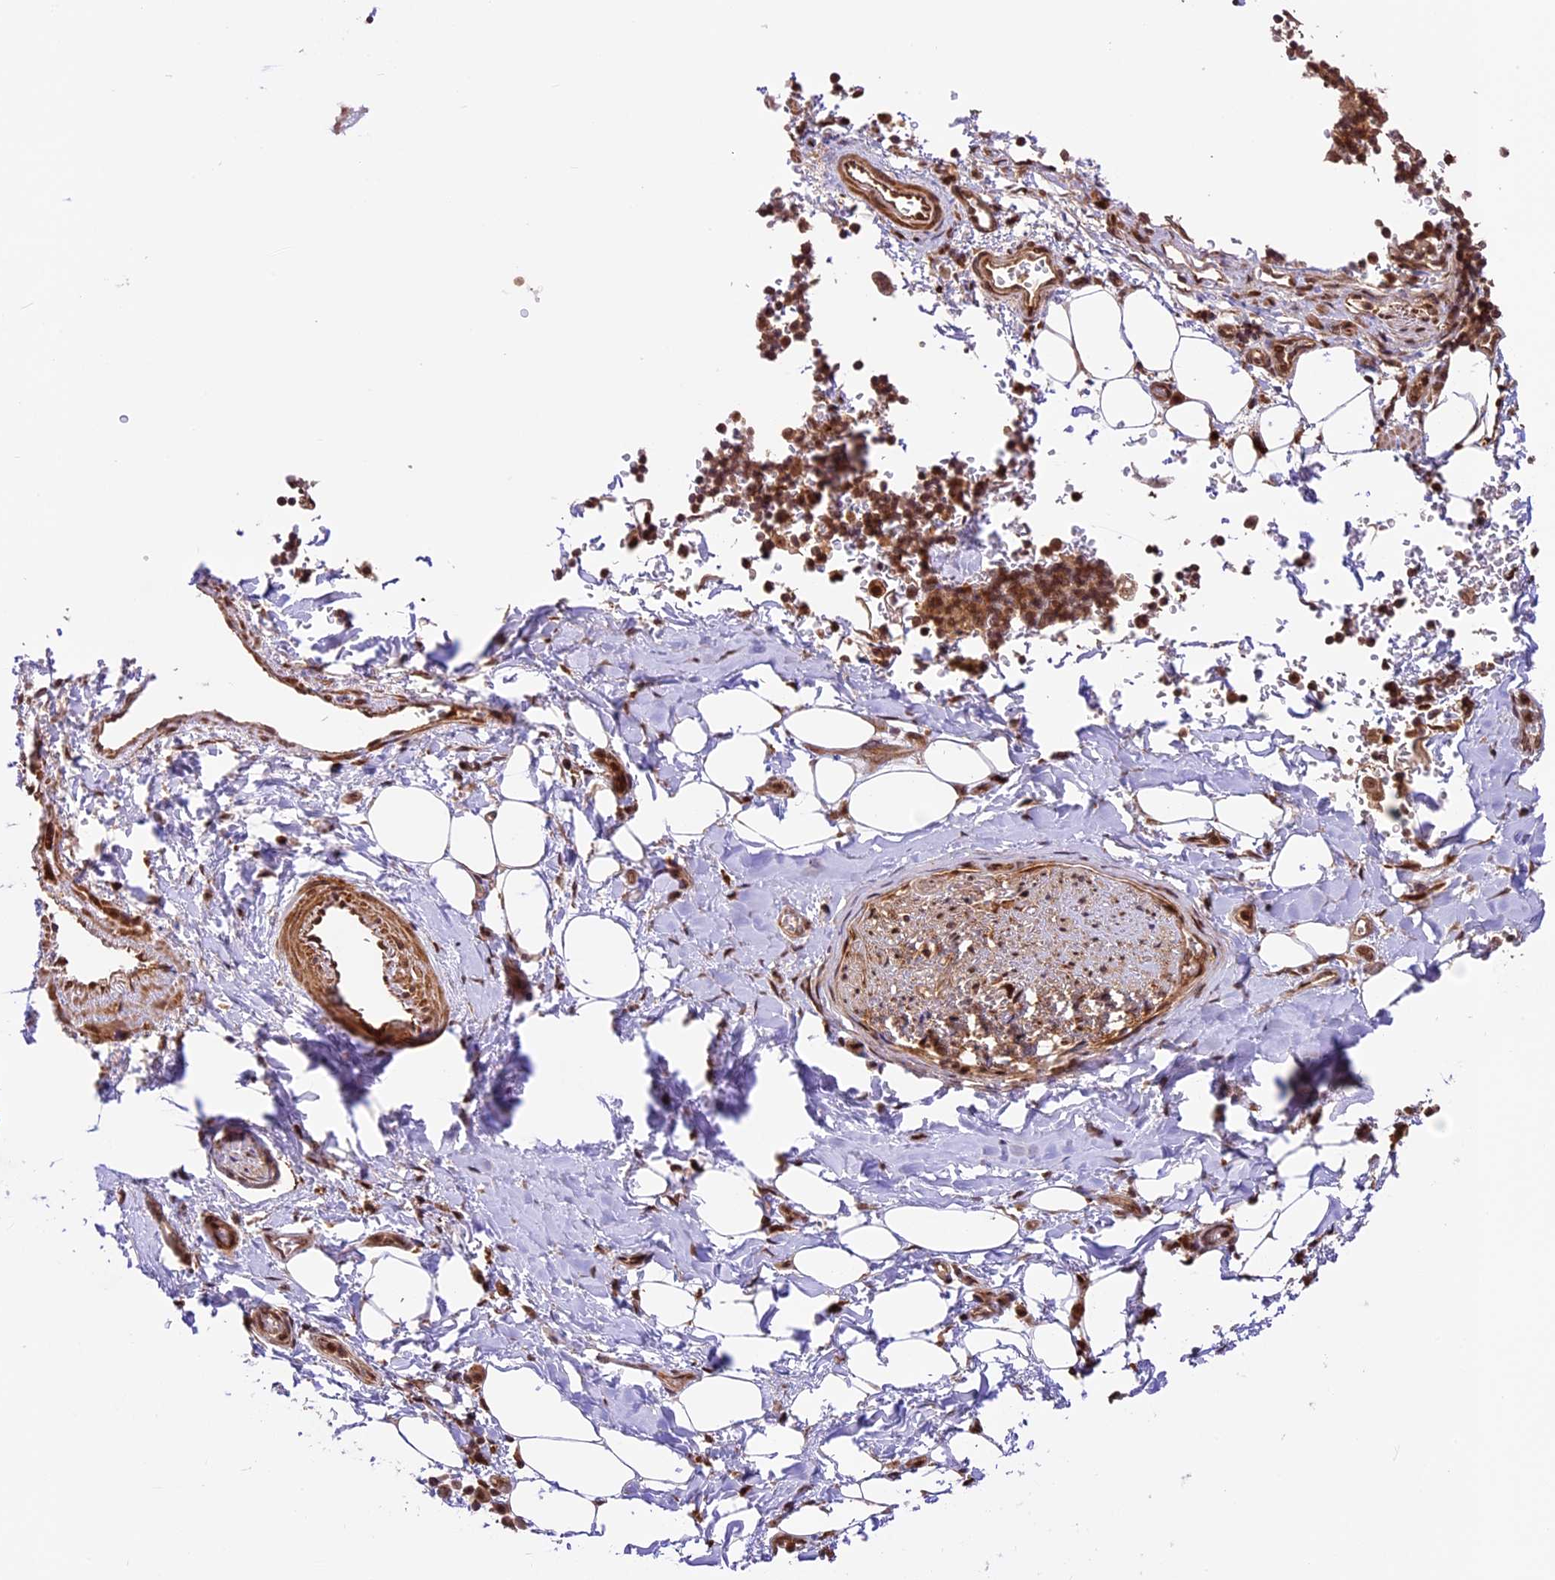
{"staining": {"intensity": "moderate", "quantity": ">75%", "location": "nuclear"}, "tissue": "adipose tissue", "cell_type": "Adipocytes", "image_type": "normal", "snomed": [{"axis": "morphology", "description": "Normal tissue, NOS"}, {"axis": "topography", "description": "Lymph node"}, {"axis": "topography", "description": "Cartilage tissue"}, {"axis": "topography", "description": "Bronchus"}], "caption": "A brown stain shows moderate nuclear positivity of a protein in adipocytes of unremarkable adipose tissue. The staining is performed using DAB (3,3'-diaminobenzidine) brown chromogen to label protein expression. The nuclei are counter-stained blue using hematoxylin.", "gene": "DHX38", "patient": {"sex": "male", "age": 63}}